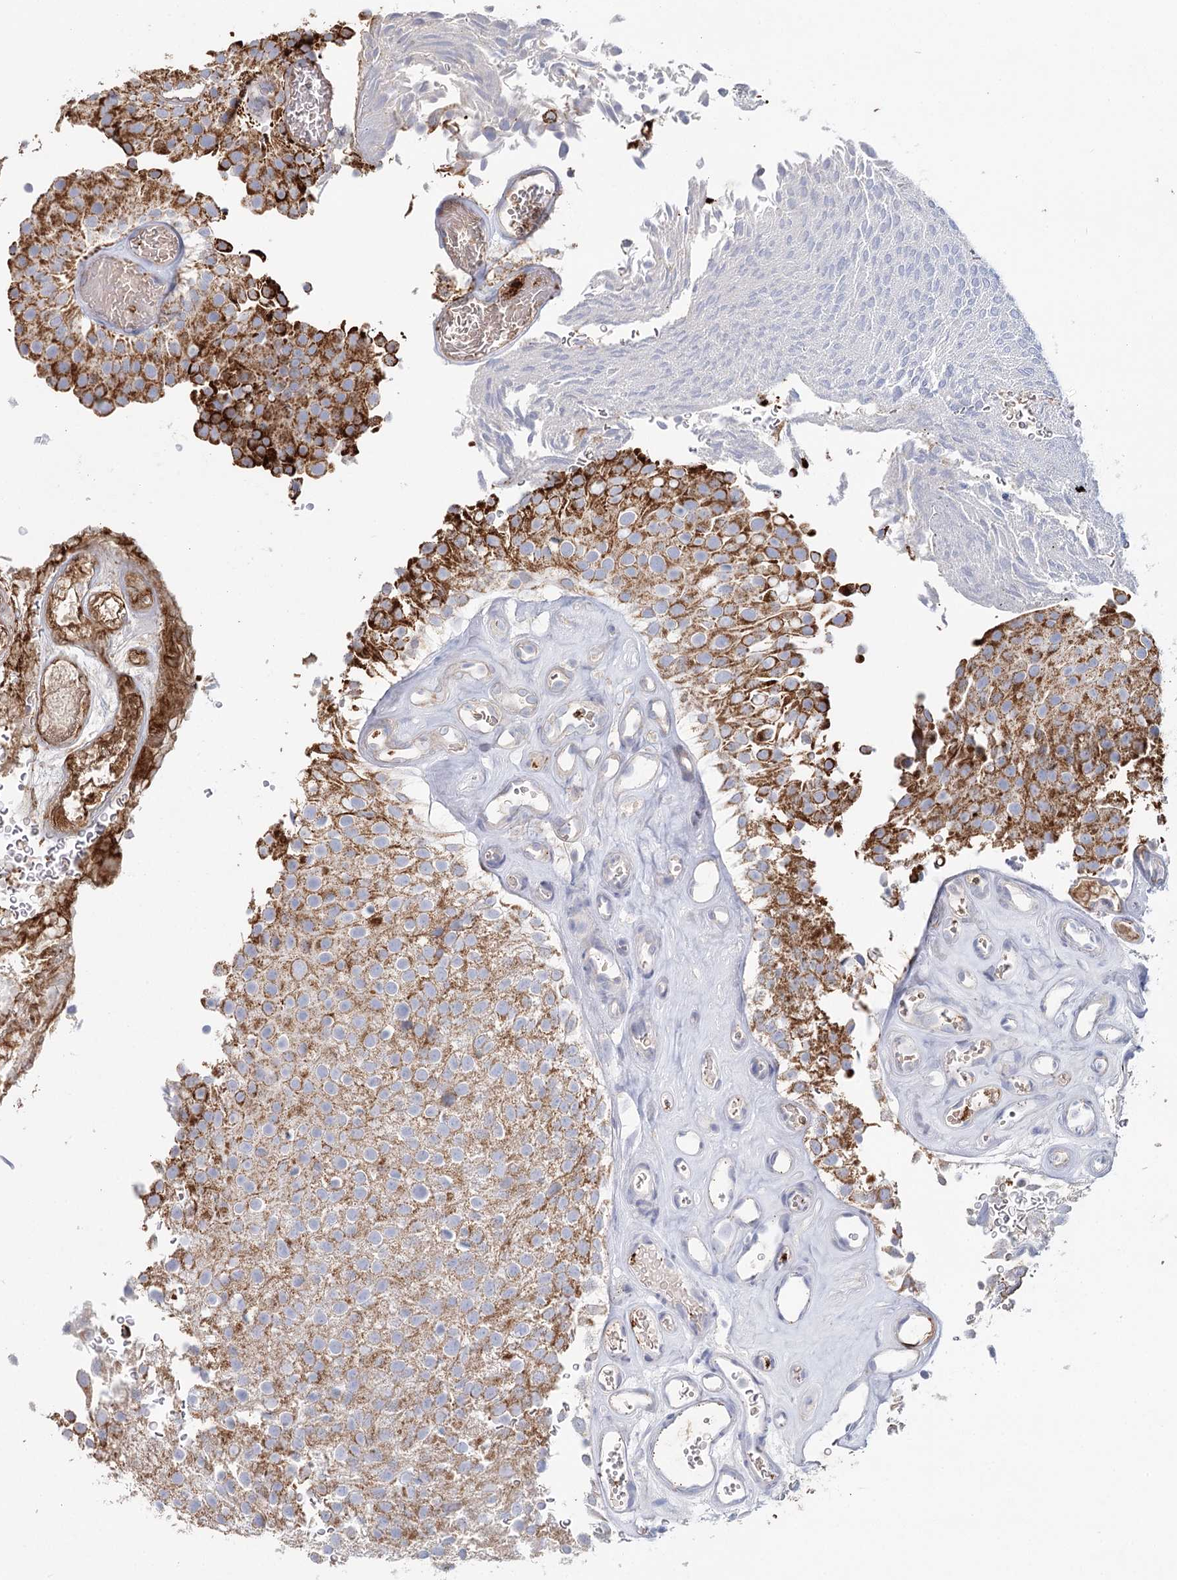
{"staining": {"intensity": "strong", "quantity": "25%-75%", "location": "cytoplasmic/membranous"}, "tissue": "urothelial cancer", "cell_type": "Tumor cells", "image_type": "cancer", "snomed": [{"axis": "morphology", "description": "Urothelial carcinoma, Low grade"}, {"axis": "topography", "description": "Urinary bladder"}], "caption": "Protein analysis of urothelial cancer tissue exhibits strong cytoplasmic/membranous expression in approximately 25%-75% of tumor cells.", "gene": "ARHGAP44", "patient": {"sex": "male", "age": 78}}